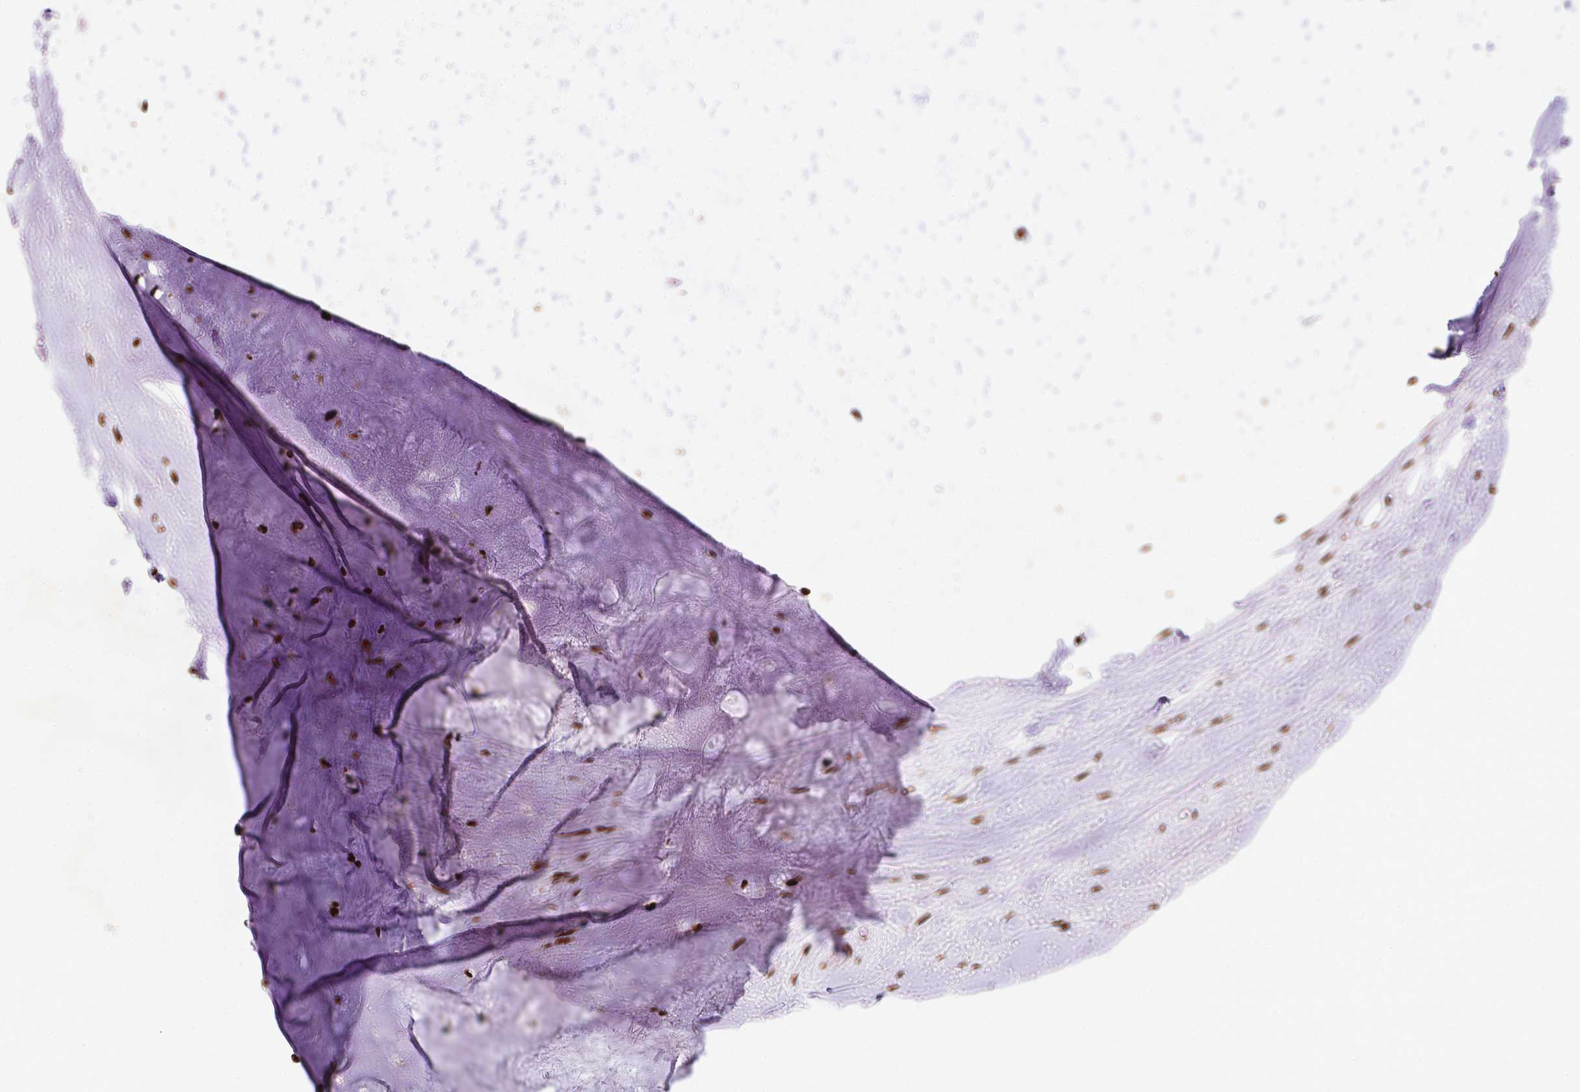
{"staining": {"intensity": "strong", "quantity": ">75%", "location": "nuclear"}, "tissue": "adipose tissue", "cell_type": "Adipocytes", "image_type": "normal", "snomed": [{"axis": "morphology", "description": "Normal tissue, NOS"}, {"axis": "topography", "description": "Cartilage tissue"}], "caption": "Immunohistochemical staining of unremarkable human adipose tissue demonstrates >75% levels of strong nuclear protein positivity in approximately >75% of adipocytes.", "gene": "SMIM5", "patient": {"sex": "male", "age": 57}}